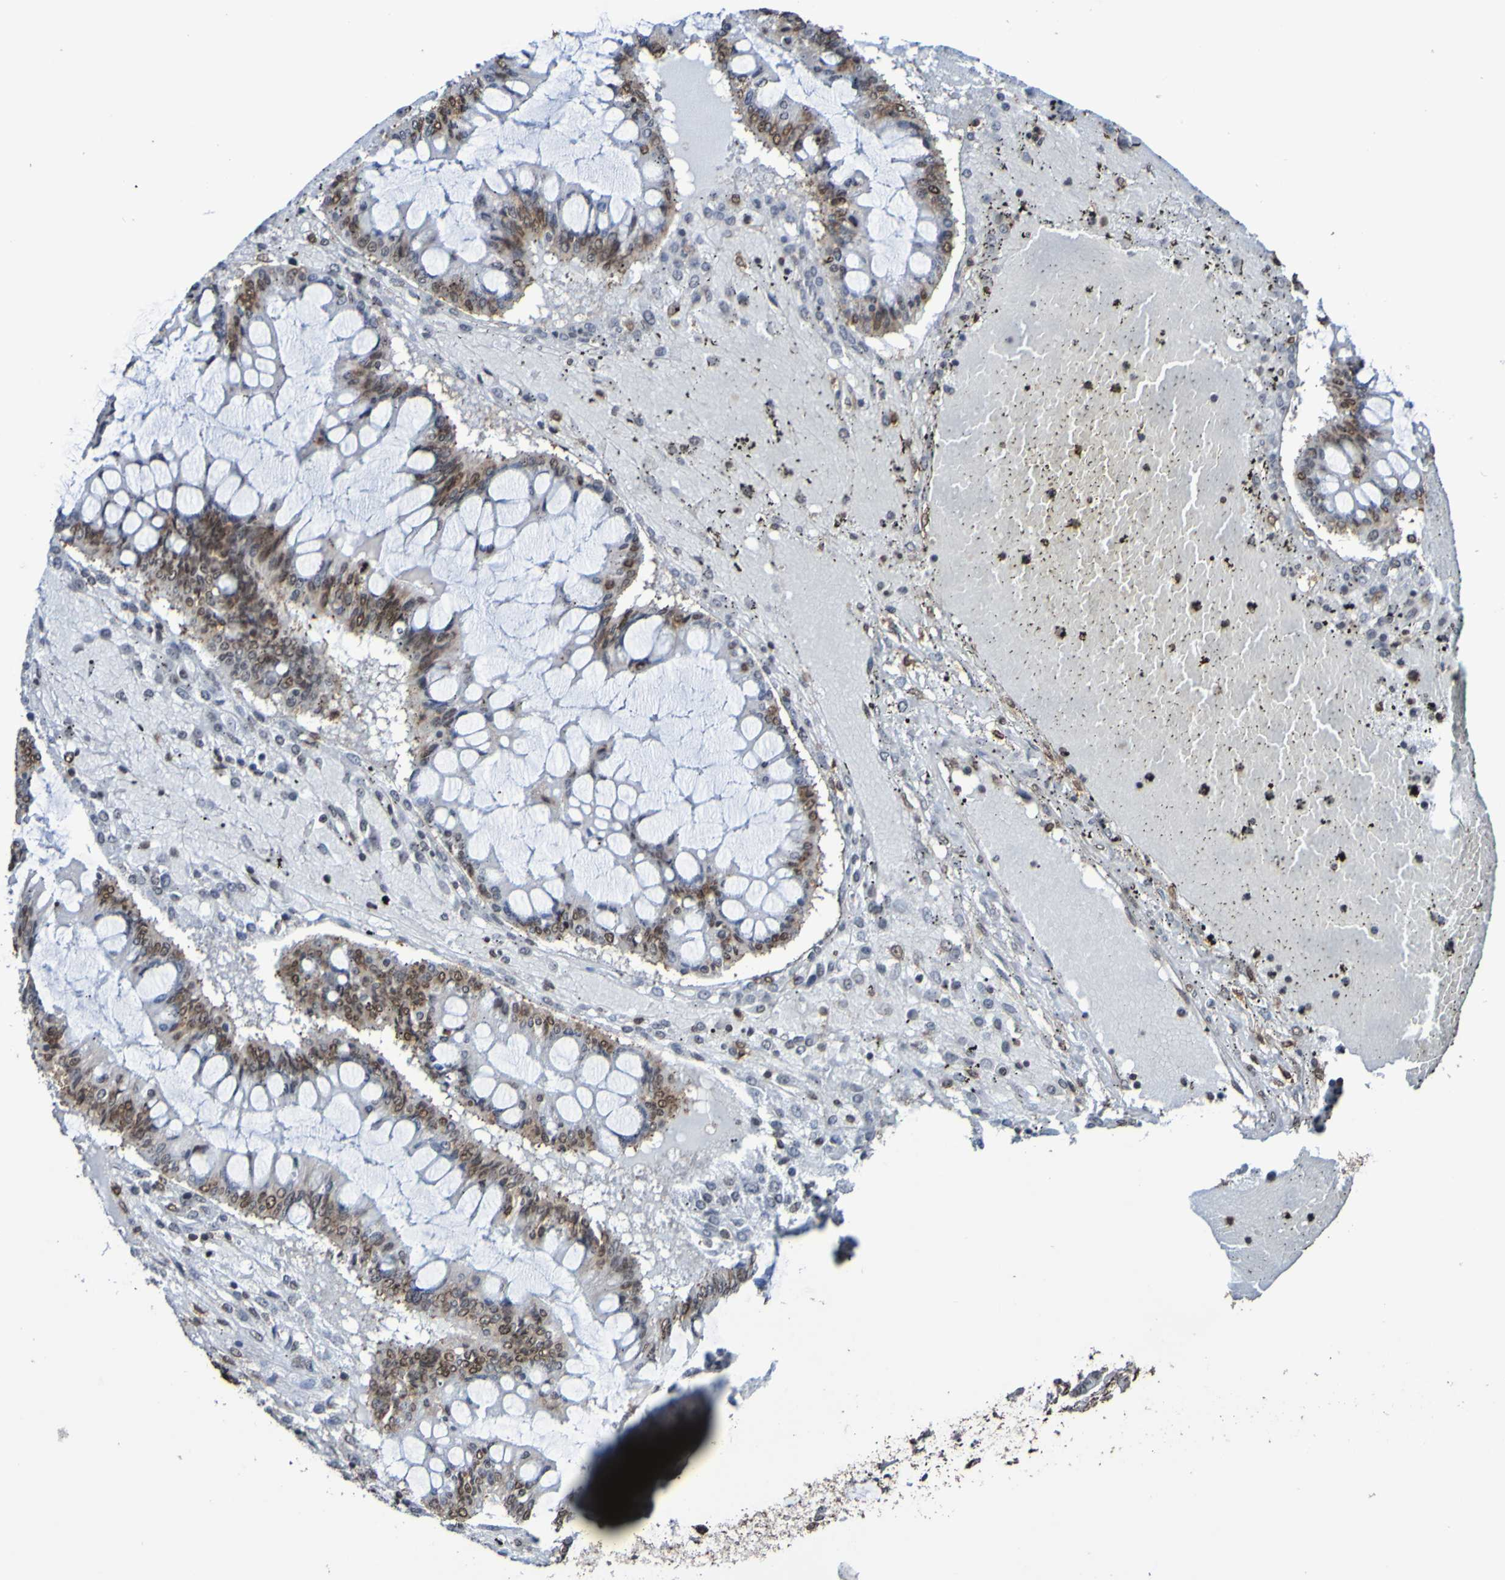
{"staining": {"intensity": "weak", "quantity": ">75%", "location": "nuclear"}, "tissue": "ovarian cancer", "cell_type": "Tumor cells", "image_type": "cancer", "snomed": [{"axis": "morphology", "description": "Cystadenocarcinoma, mucinous, NOS"}, {"axis": "topography", "description": "Ovary"}], "caption": "An immunohistochemistry (IHC) photomicrograph of neoplastic tissue is shown. Protein staining in brown labels weak nuclear positivity in ovarian cancer within tumor cells.", "gene": "GFI1", "patient": {"sex": "female", "age": 73}}